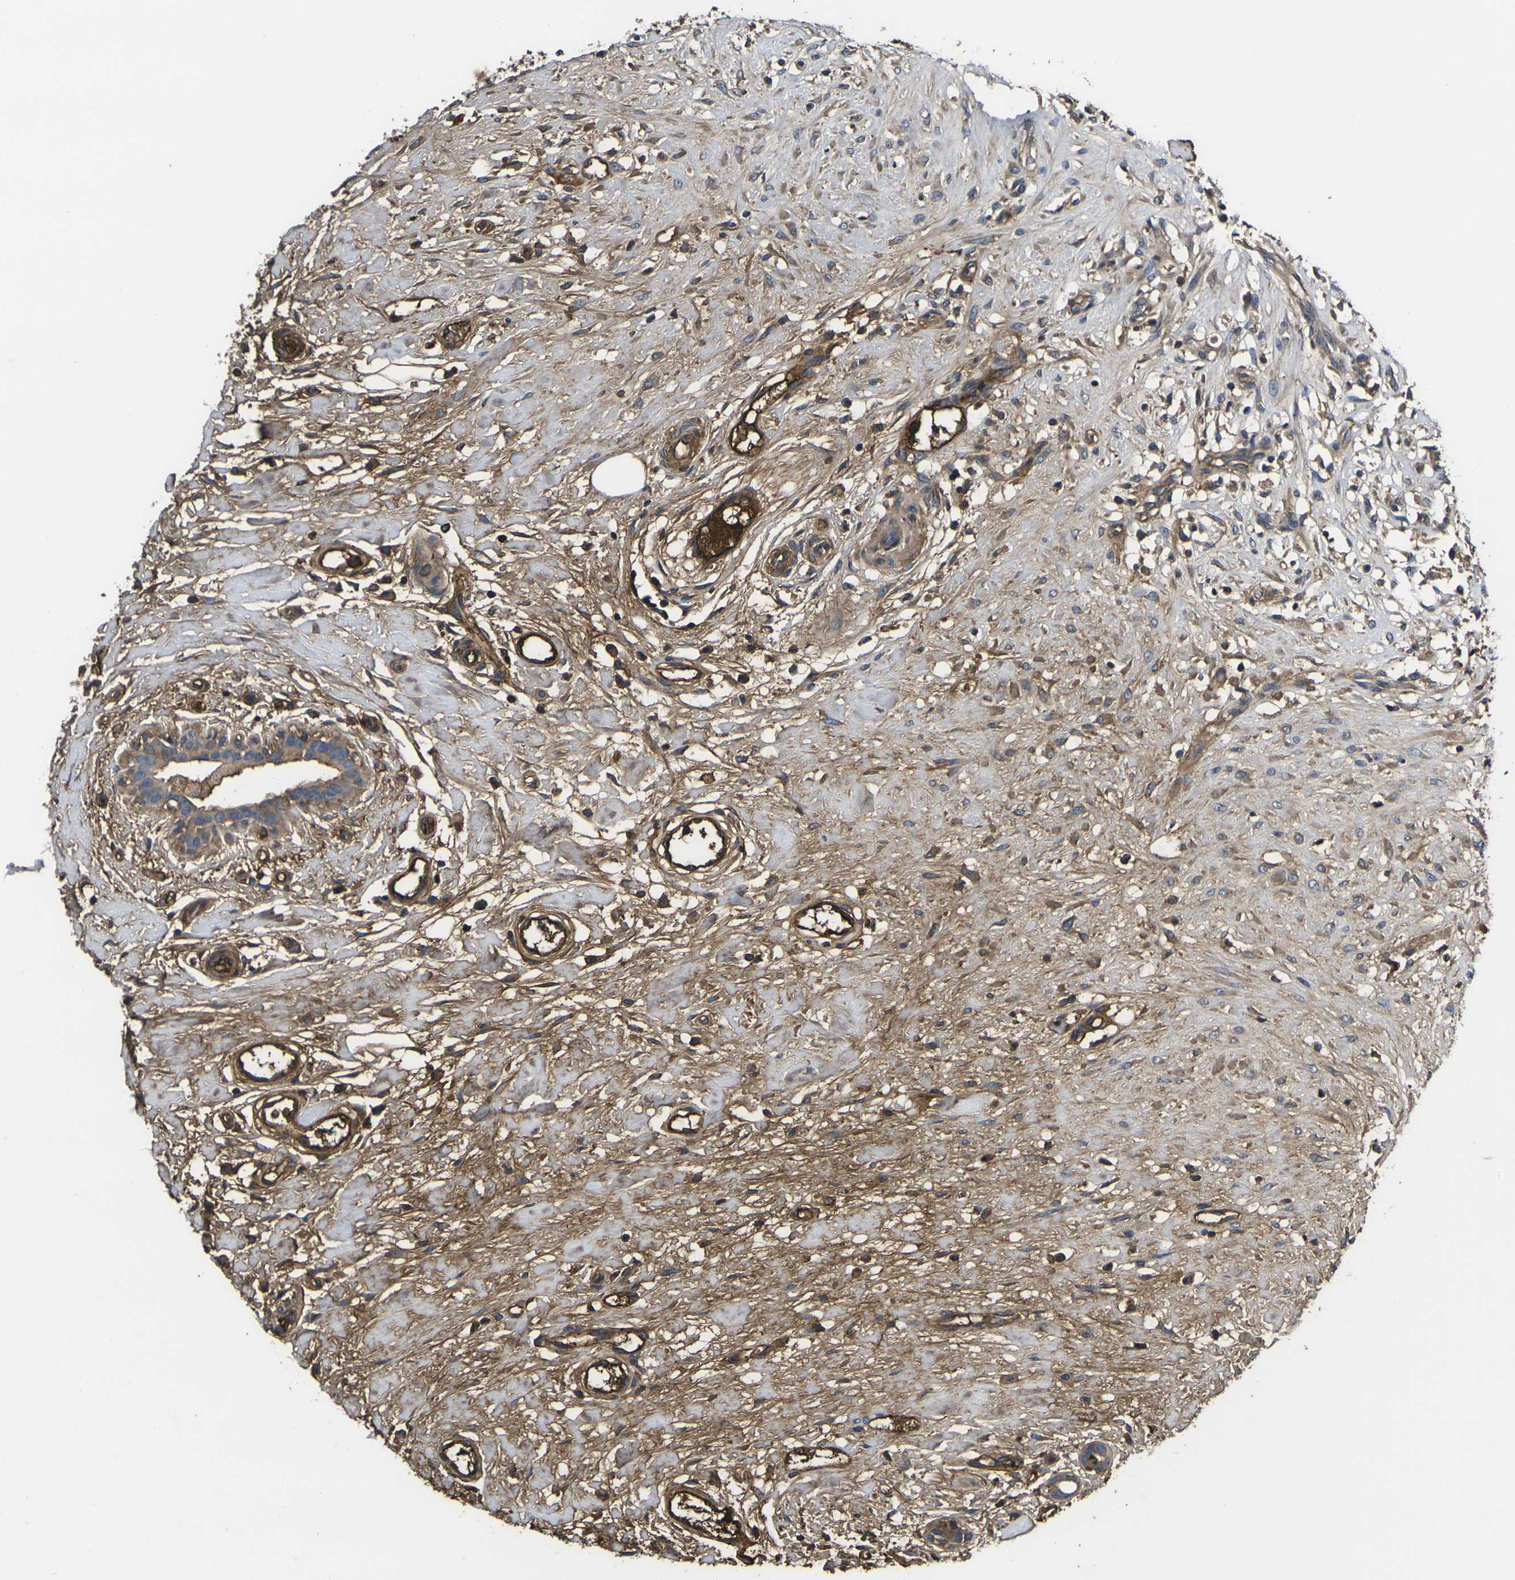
{"staining": {"intensity": "moderate", "quantity": ">75%", "location": "cytoplasmic/membranous"}, "tissue": "breast cancer", "cell_type": "Tumor cells", "image_type": "cancer", "snomed": [{"axis": "morphology", "description": "Duct carcinoma"}, {"axis": "topography", "description": "Breast"}], "caption": "A photomicrograph of breast cancer stained for a protein displays moderate cytoplasmic/membranous brown staining in tumor cells.", "gene": "HSPG2", "patient": {"sex": "female", "age": 40}}